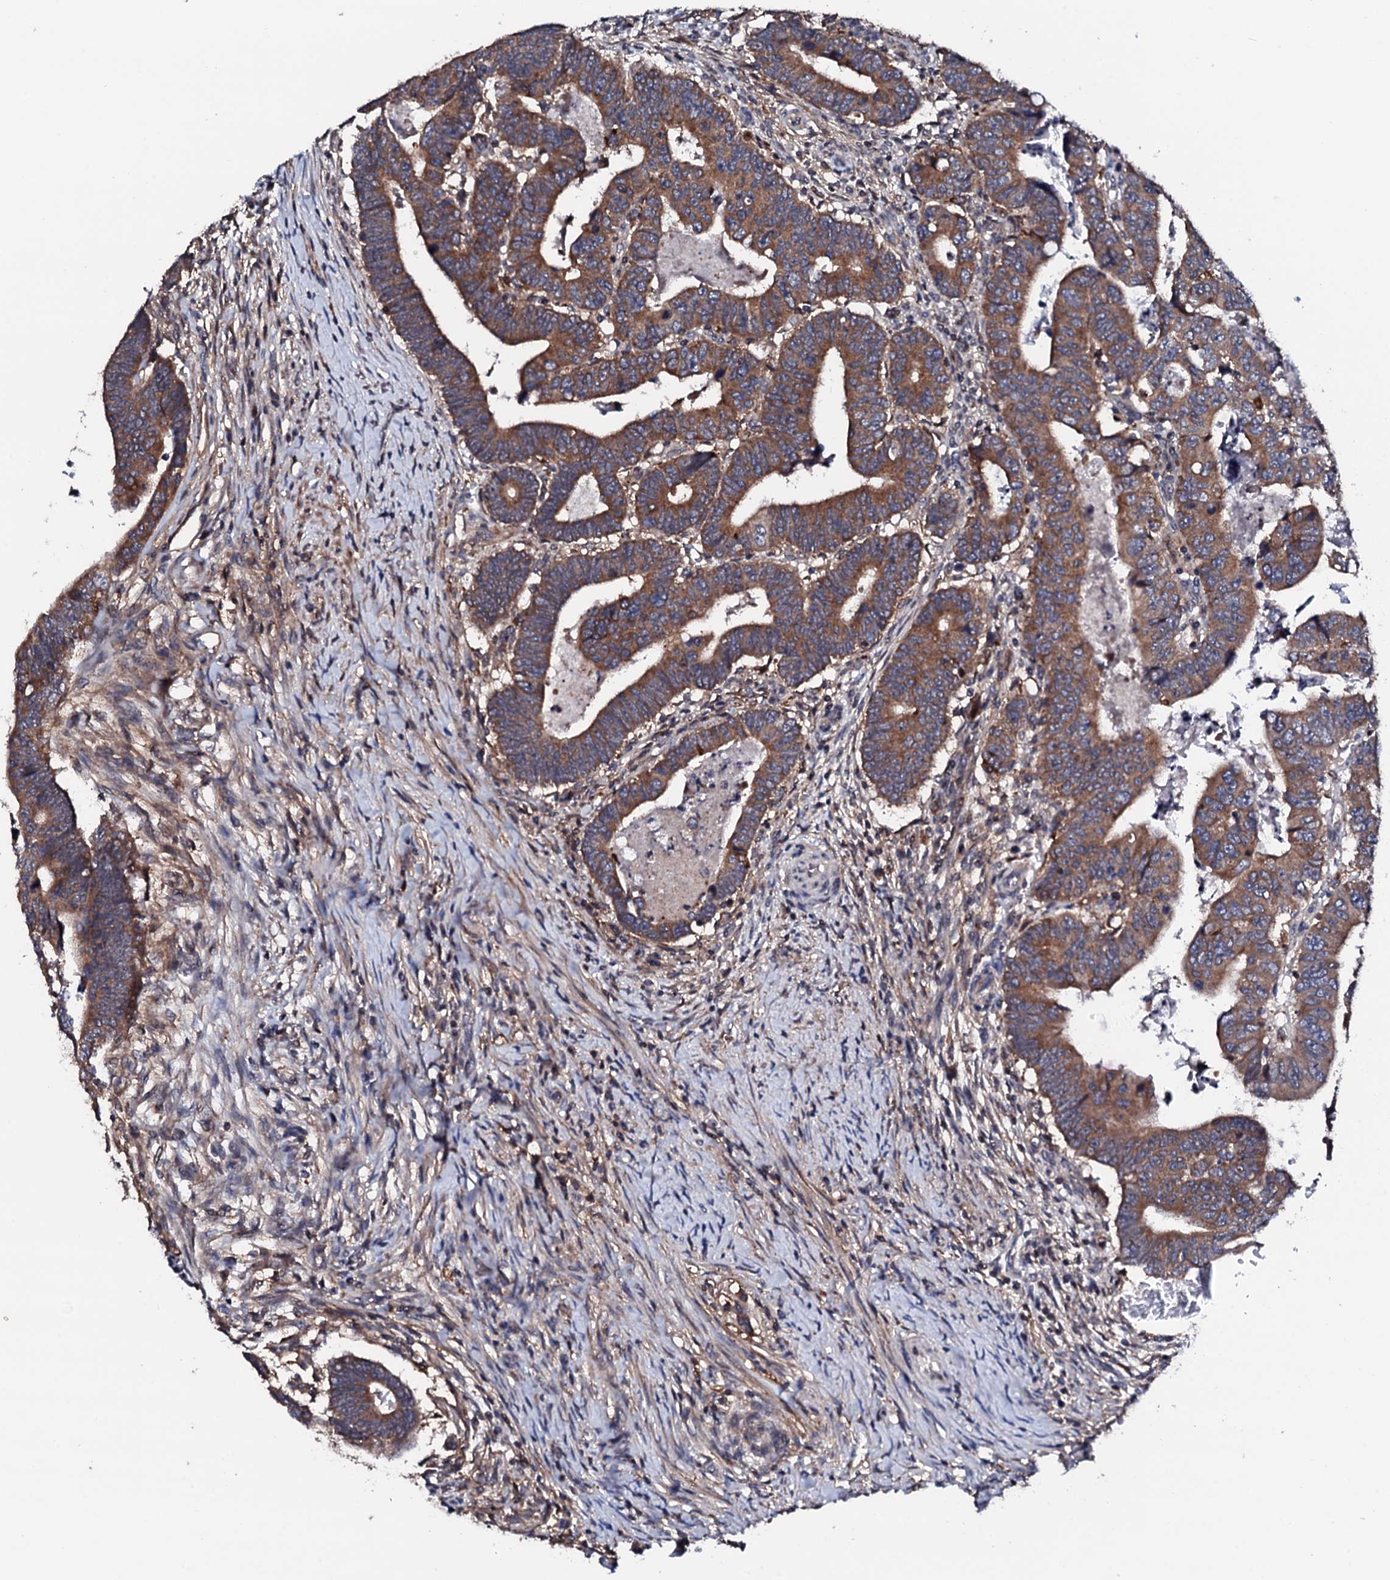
{"staining": {"intensity": "moderate", "quantity": ">75%", "location": "cytoplasmic/membranous"}, "tissue": "colorectal cancer", "cell_type": "Tumor cells", "image_type": "cancer", "snomed": [{"axis": "morphology", "description": "Normal tissue, NOS"}, {"axis": "morphology", "description": "Adenocarcinoma, NOS"}, {"axis": "topography", "description": "Rectum"}], "caption": "Immunohistochemistry staining of colorectal cancer, which exhibits medium levels of moderate cytoplasmic/membranous expression in about >75% of tumor cells indicating moderate cytoplasmic/membranous protein staining. The staining was performed using DAB (brown) for protein detection and nuclei were counterstained in hematoxylin (blue).", "gene": "EDC3", "patient": {"sex": "female", "age": 65}}